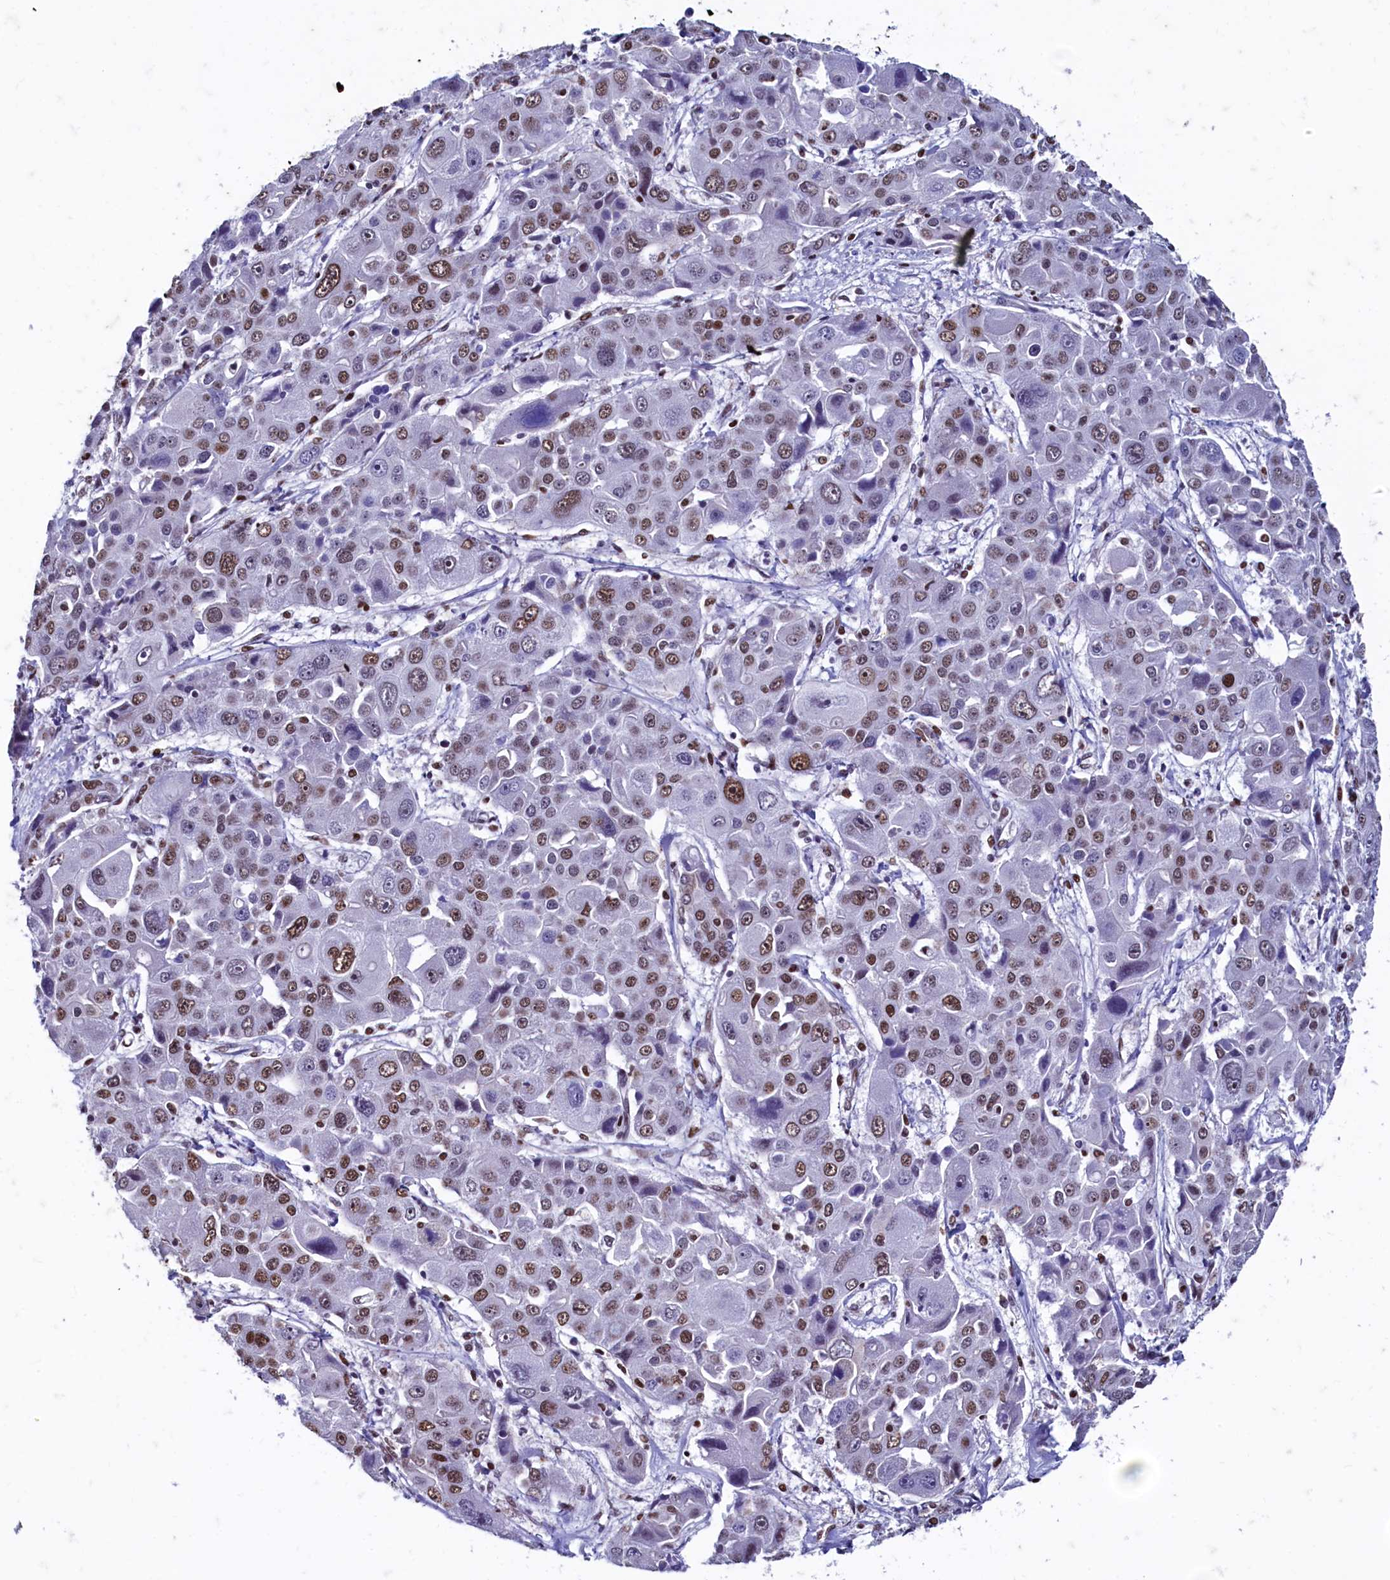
{"staining": {"intensity": "moderate", "quantity": "25%-75%", "location": "nuclear"}, "tissue": "liver cancer", "cell_type": "Tumor cells", "image_type": "cancer", "snomed": [{"axis": "morphology", "description": "Cholangiocarcinoma"}, {"axis": "topography", "description": "Liver"}], "caption": "Tumor cells display moderate nuclear staining in about 25%-75% of cells in liver cancer (cholangiocarcinoma). The staining was performed using DAB (3,3'-diaminobenzidine), with brown indicating positive protein expression. Nuclei are stained blue with hematoxylin.", "gene": "CPSF7", "patient": {"sex": "male", "age": 67}}